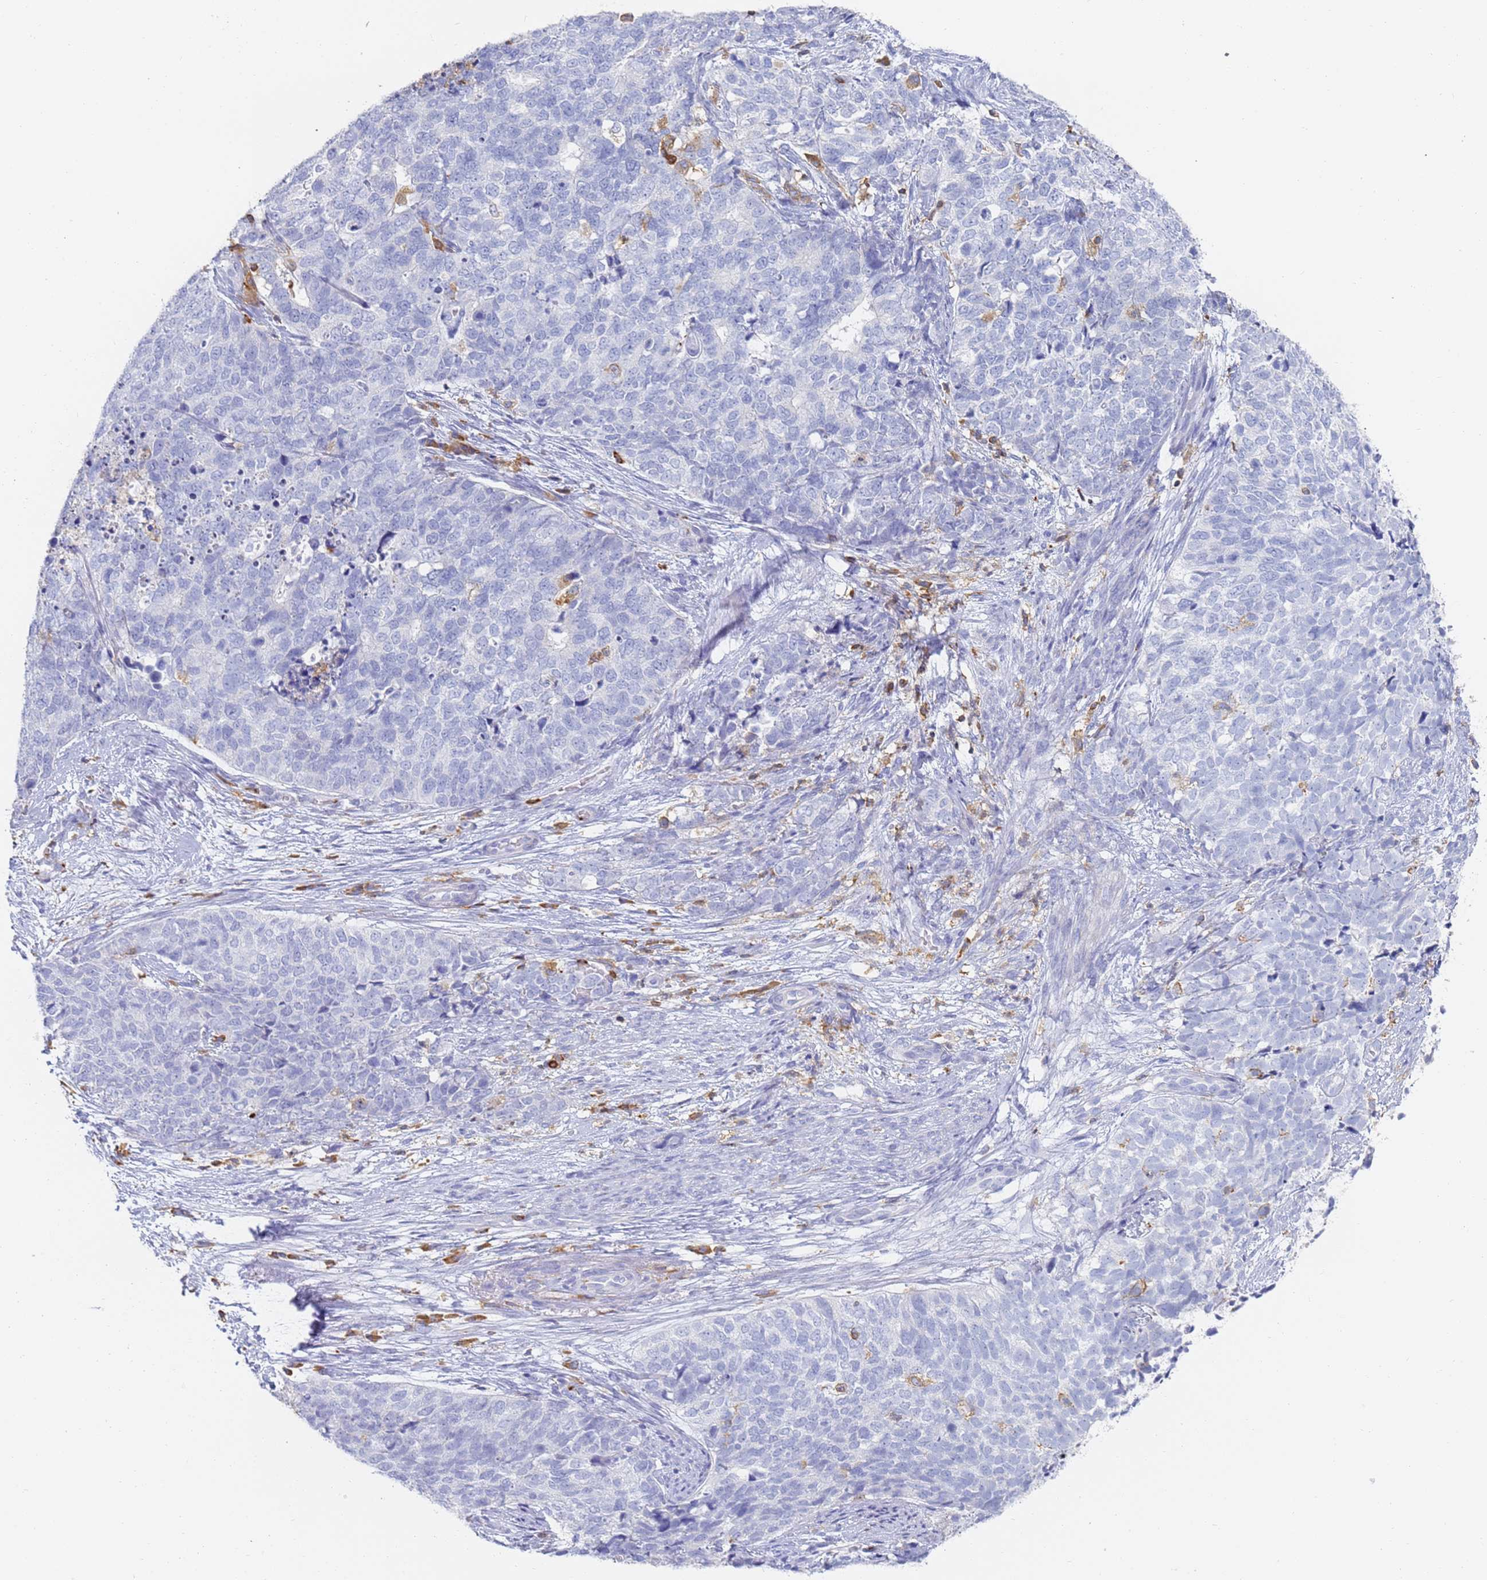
{"staining": {"intensity": "negative", "quantity": "none", "location": "none"}, "tissue": "cervical cancer", "cell_type": "Tumor cells", "image_type": "cancer", "snomed": [{"axis": "morphology", "description": "Squamous cell carcinoma, NOS"}, {"axis": "topography", "description": "Cervix"}], "caption": "Cervical cancer (squamous cell carcinoma) was stained to show a protein in brown. There is no significant staining in tumor cells. (DAB (3,3'-diaminobenzidine) immunohistochemistry with hematoxylin counter stain).", "gene": "BIN2", "patient": {"sex": "female", "age": 63}}